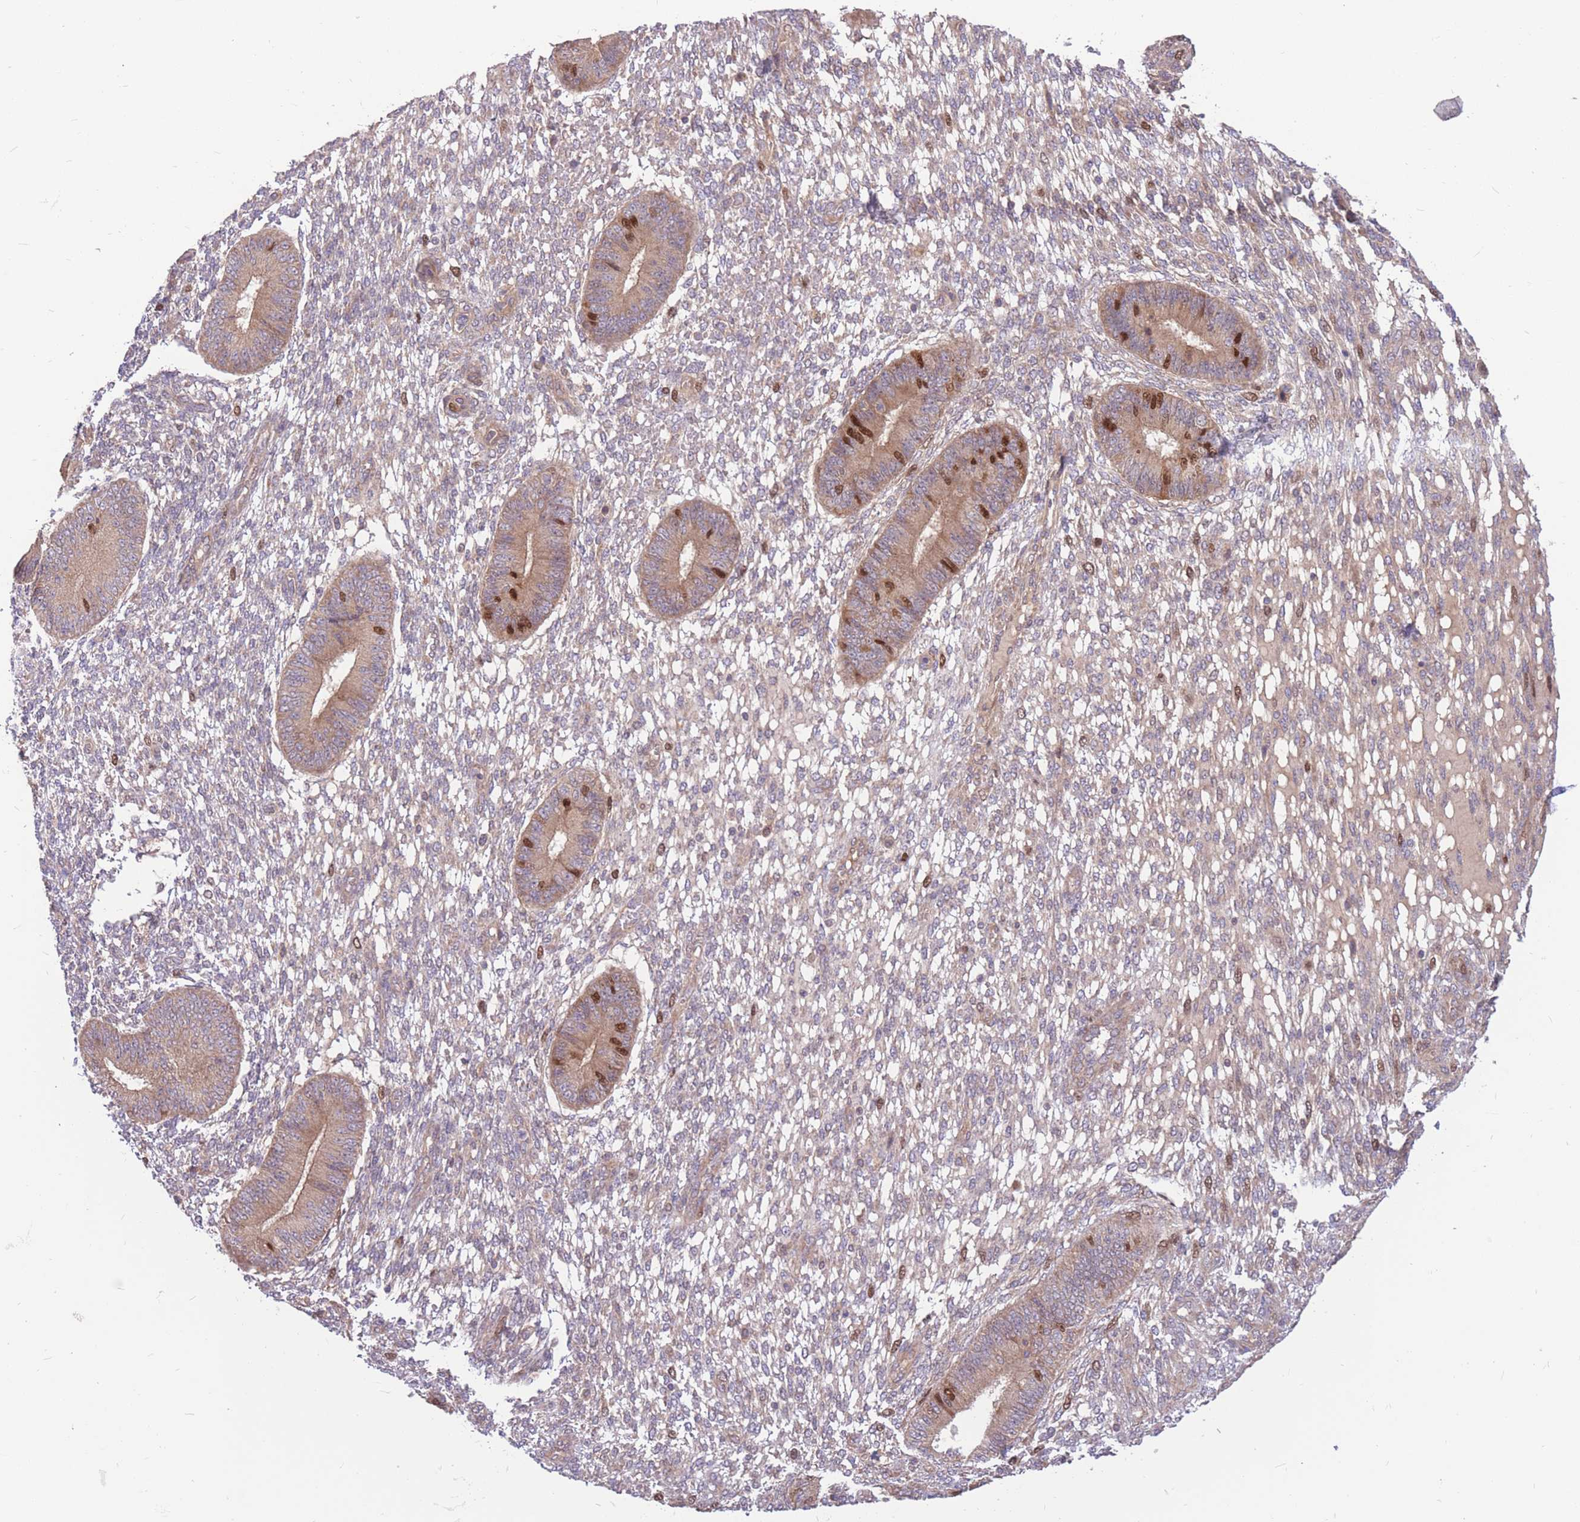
{"staining": {"intensity": "weak", "quantity": "<25%", "location": "cytoplasmic/membranous"}, "tissue": "endometrium", "cell_type": "Cells in endometrial stroma", "image_type": "normal", "snomed": [{"axis": "morphology", "description": "Normal tissue, NOS"}, {"axis": "topography", "description": "Endometrium"}], "caption": "An immunohistochemistry histopathology image of normal endometrium is shown. There is no staining in cells in endometrial stroma of endometrium. (DAB (3,3'-diaminobenzidine) immunohistochemistry (IHC) visualized using brightfield microscopy, high magnification).", "gene": "GMNN", "patient": {"sex": "female", "age": 49}}